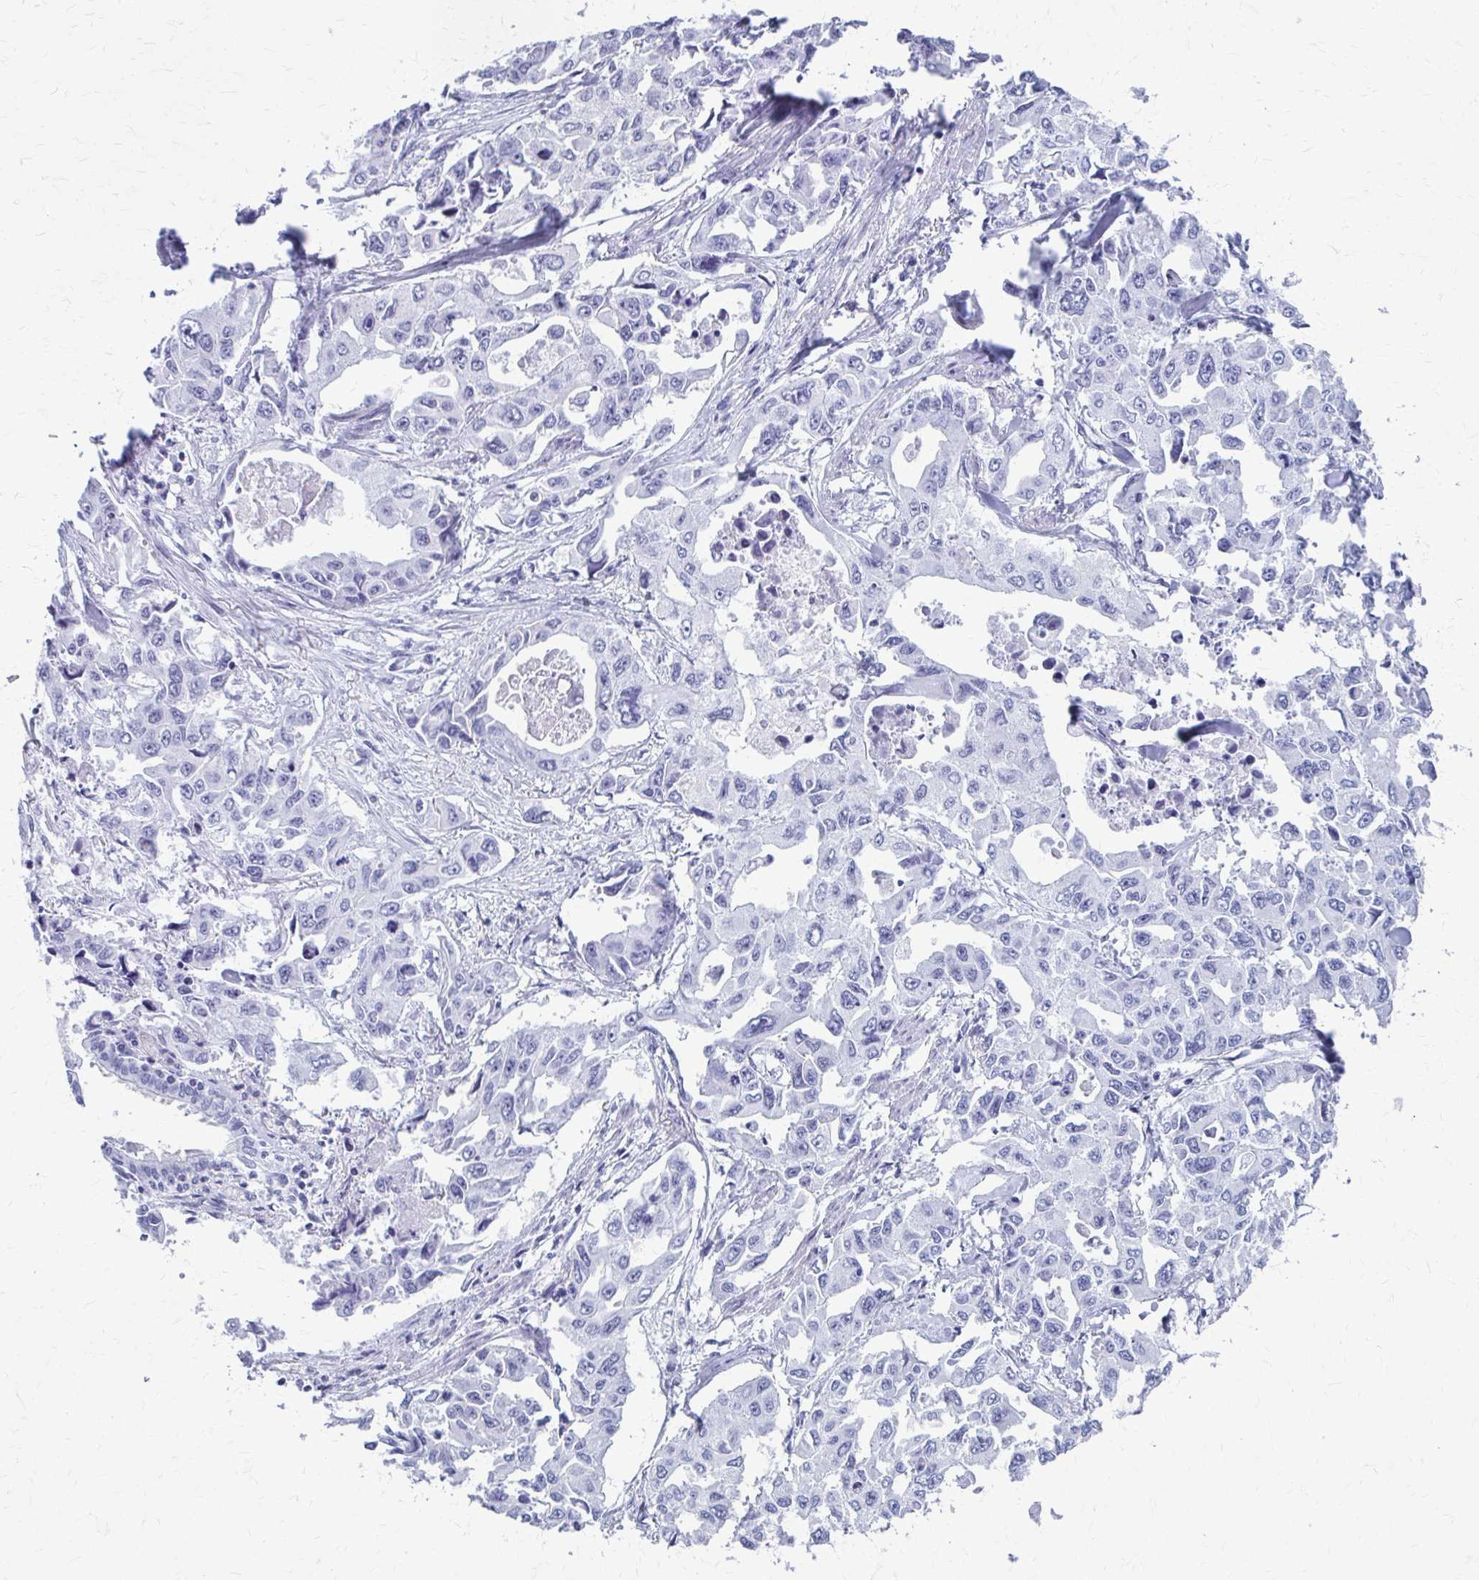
{"staining": {"intensity": "negative", "quantity": "none", "location": "none"}, "tissue": "lung cancer", "cell_type": "Tumor cells", "image_type": "cancer", "snomed": [{"axis": "morphology", "description": "Adenocarcinoma, NOS"}, {"axis": "topography", "description": "Lung"}], "caption": "A photomicrograph of lung cancer (adenocarcinoma) stained for a protein shows no brown staining in tumor cells.", "gene": "CELF5", "patient": {"sex": "male", "age": 64}}